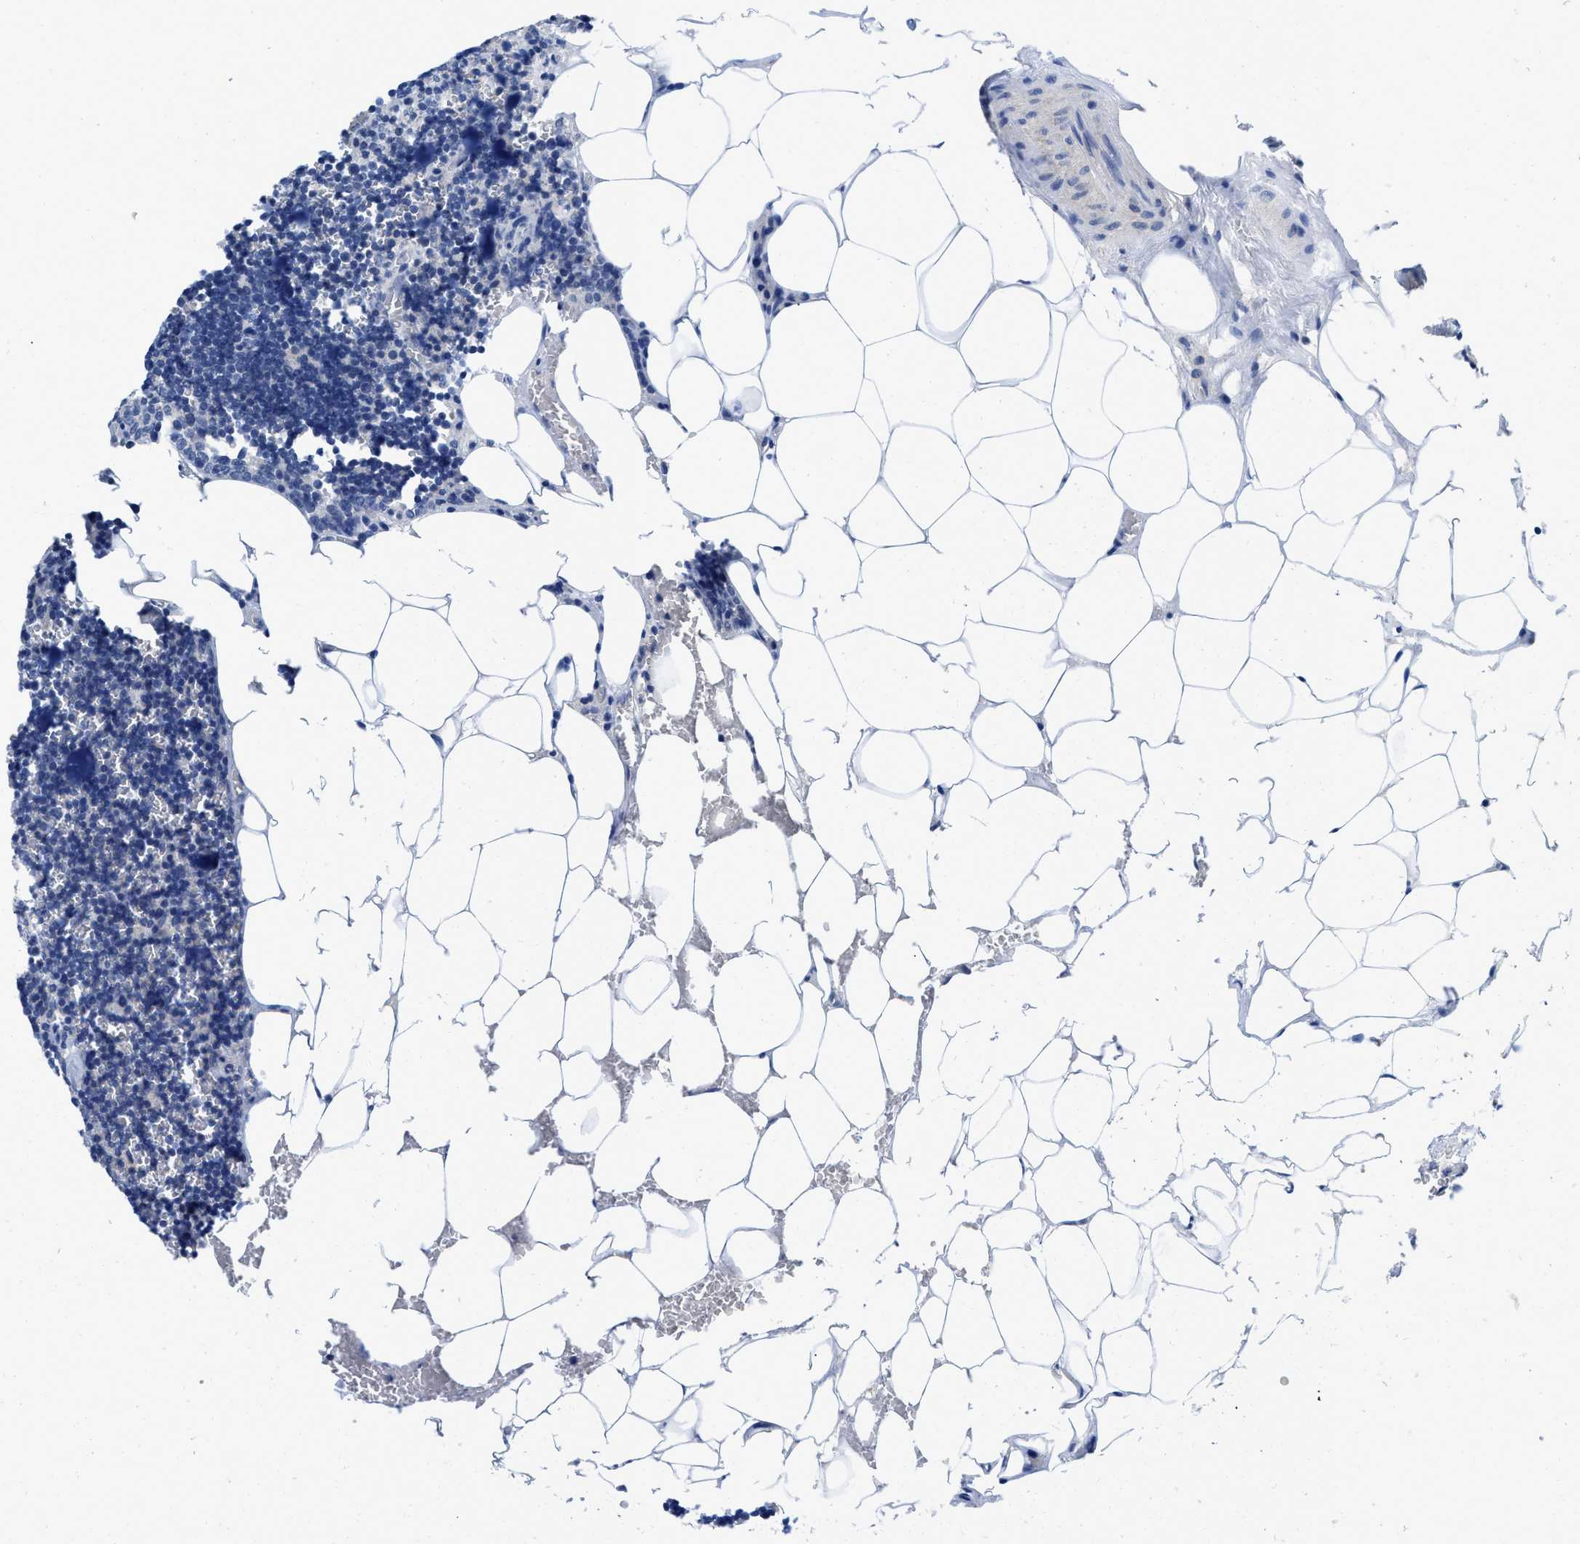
{"staining": {"intensity": "negative", "quantity": "none", "location": "none"}, "tissue": "lymph node", "cell_type": "Germinal center cells", "image_type": "normal", "snomed": [{"axis": "morphology", "description": "Normal tissue, NOS"}, {"axis": "topography", "description": "Lymph node"}], "caption": "Normal lymph node was stained to show a protein in brown. There is no significant staining in germinal center cells. (Stains: DAB immunohistochemistry with hematoxylin counter stain, Microscopy: brightfield microscopy at high magnification).", "gene": "PYY", "patient": {"sex": "male", "age": 33}}